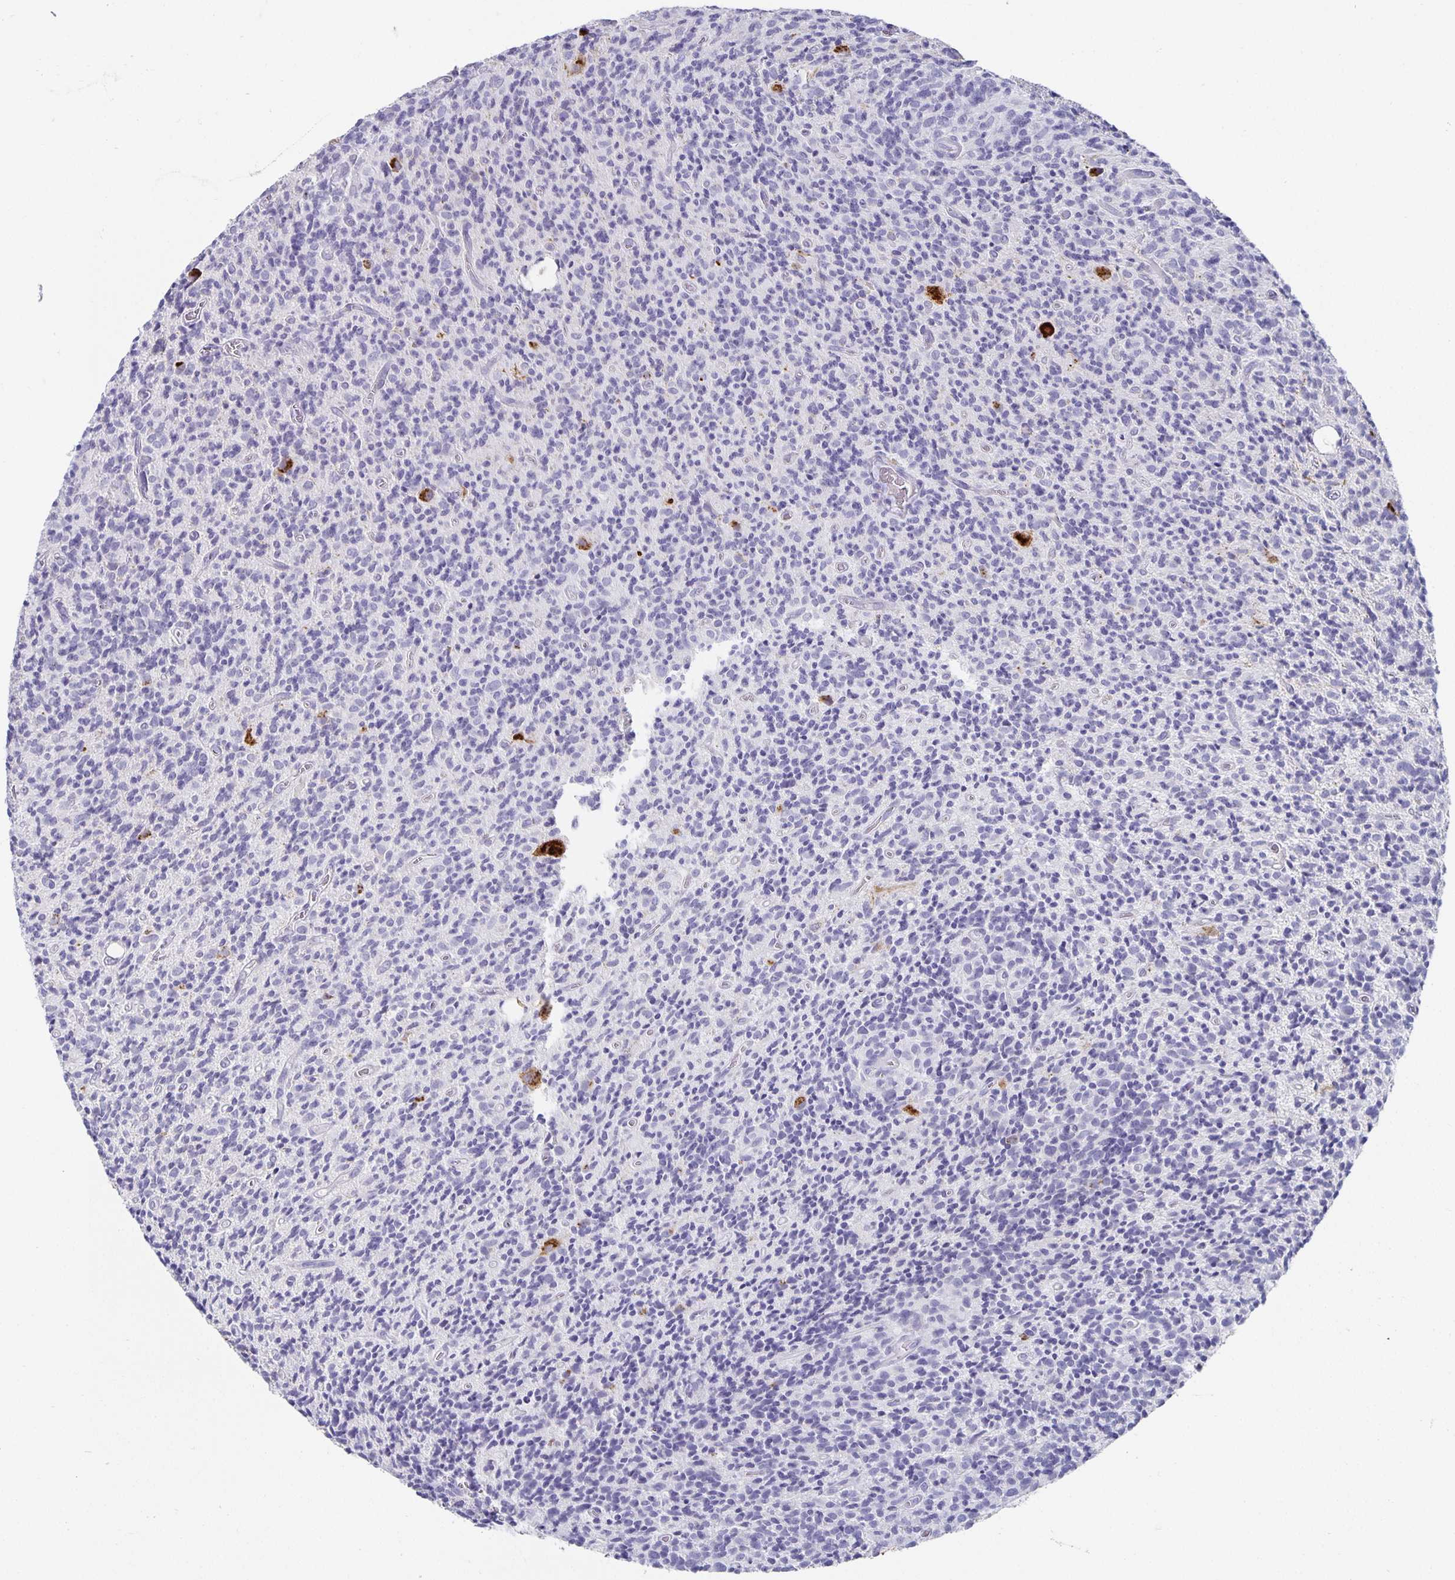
{"staining": {"intensity": "negative", "quantity": "none", "location": "none"}, "tissue": "glioma", "cell_type": "Tumor cells", "image_type": "cancer", "snomed": [{"axis": "morphology", "description": "Glioma, malignant, High grade"}, {"axis": "topography", "description": "Brain"}], "caption": "Immunohistochemistry image of human malignant glioma (high-grade) stained for a protein (brown), which exhibits no expression in tumor cells. The staining is performed using DAB (3,3'-diaminobenzidine) brown chromogen with nuclei counter-stained in using hematoxylin.", "gene": "CHGA", "patient": {"sex": "male", "age": 76}}